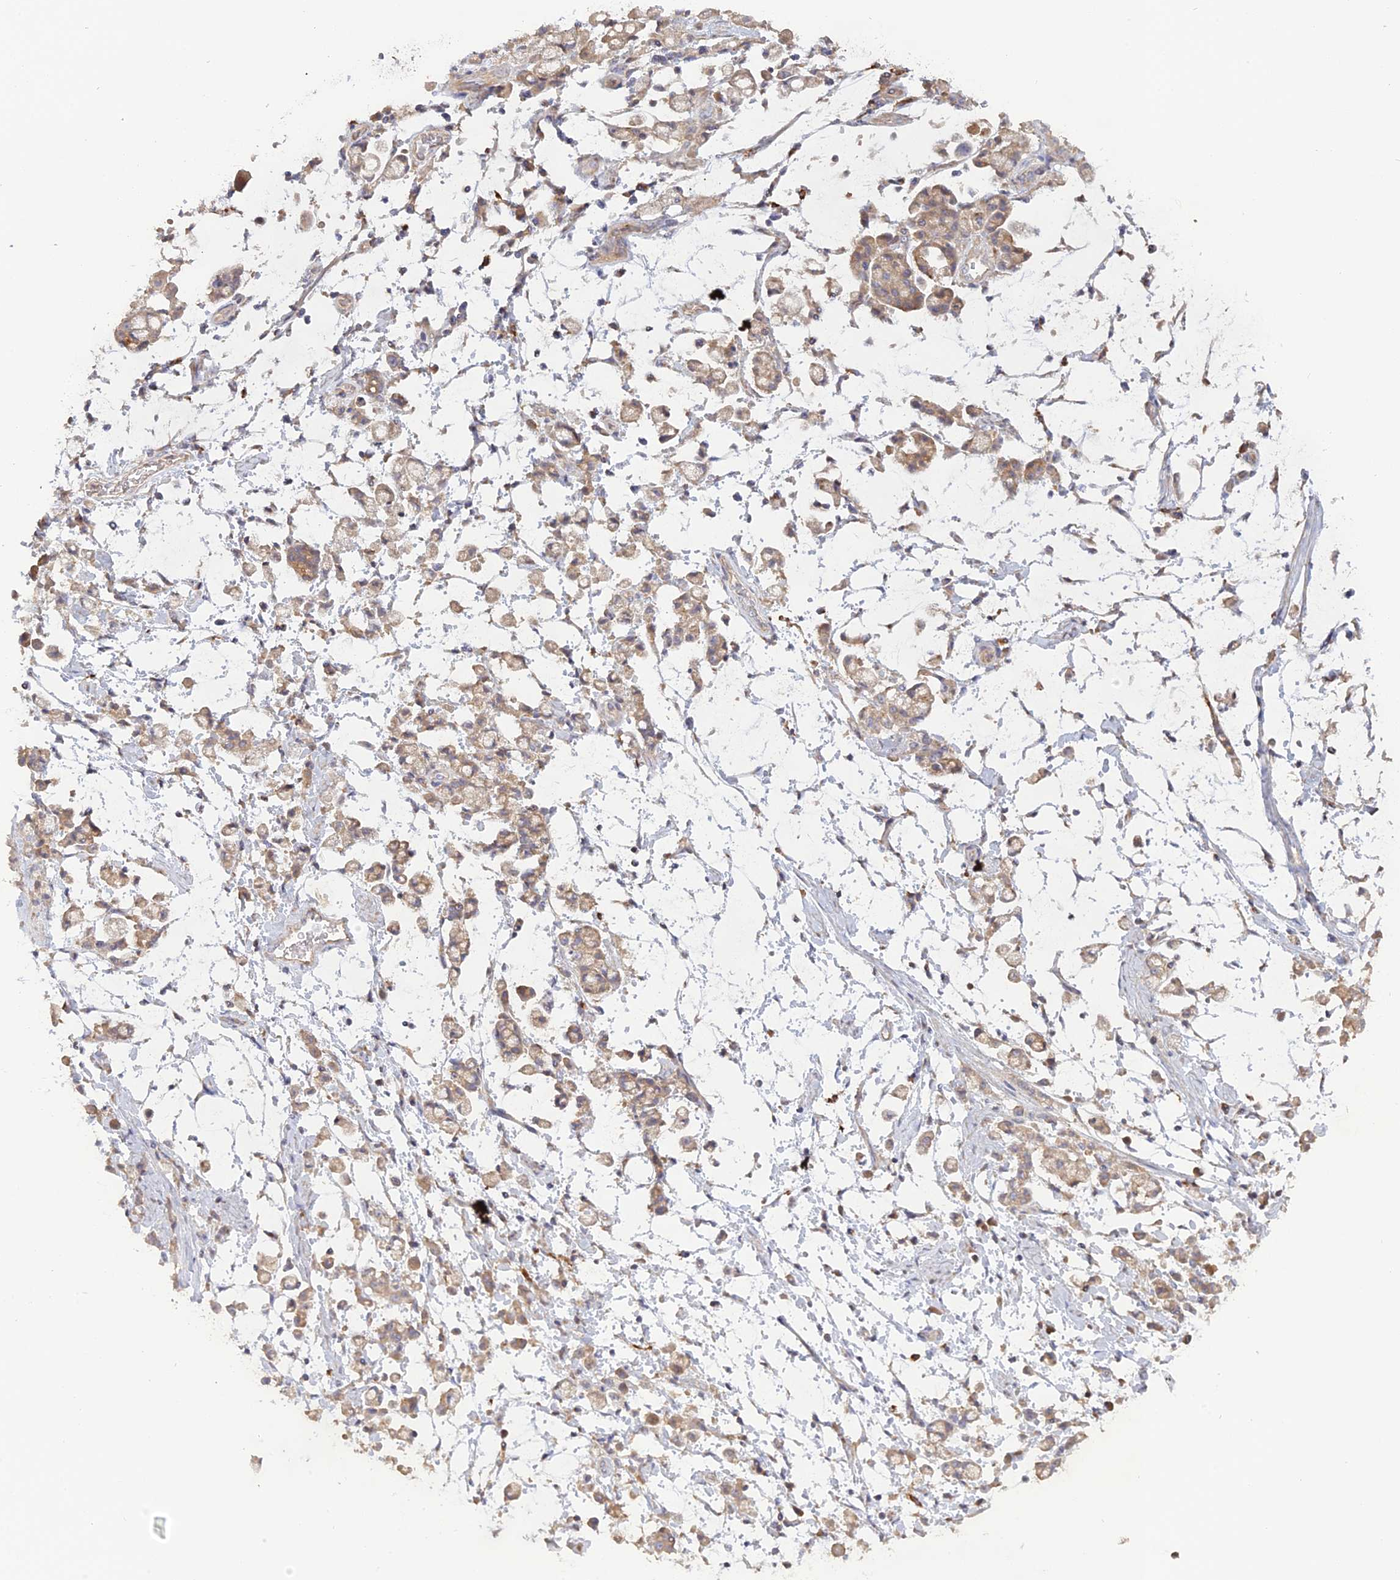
{"staining": {"intensity": "moderate", "quantity": ">75%", "location": "cytoplasmic/membranous"}, "tissue": "stomach cancer", "cell_type": "Tumor cells", "image_type": "cancer", "snomed": [{"axis": "morphology", "description": "Adenocarcinoma, NOS"}, {"axis": "topography", "description": "Stomach"}], "caption": "Adenocarcinoma (stomach) was stained to show a protein in brown. There is medium levels of moderate cytoplasmic/membranous expression in about >75% of tumor cells. The protein is stained brown, and the nuclei are stained in blue (DAB IHC with brightfield microscopy, high magnification).", "gene": "SFT2D2", "patient": {"sex": "female", "age": 60}}